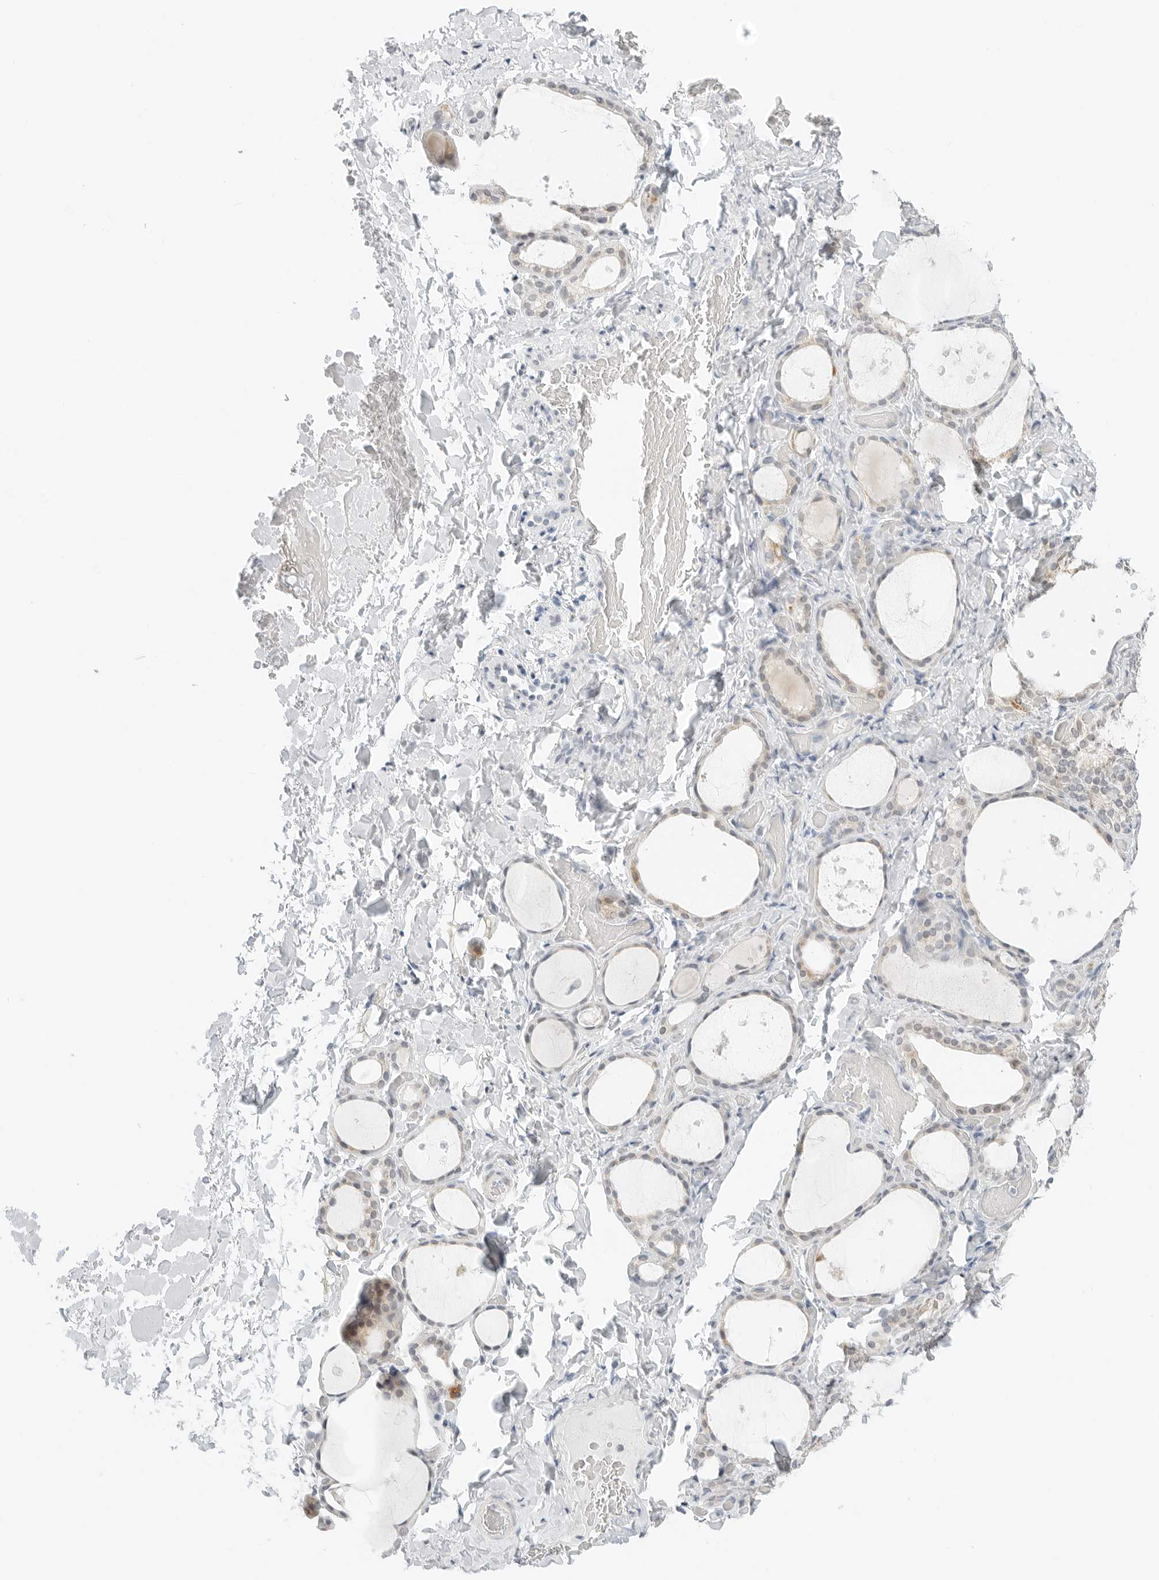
{"staining": {"intensity": "weak", "quantity": "<25%", "location": "cytoplasmic/membranous,nuclear"}, "tissue": "thyroid gland", "cell_type": "Glandular cells", "image_type": "normal", "snomed": [{"axis": "morphology", "description": "Normal tissue, NOS"}, {"axis": "topography", "description": "Thyroid gland"}], "caption": "Immunohistochemistry of normal human thyroid gland demonstrates no staining in glandular cells.", "gene": "CCSAP", "patient": {"sex": "female", "age": 44}}